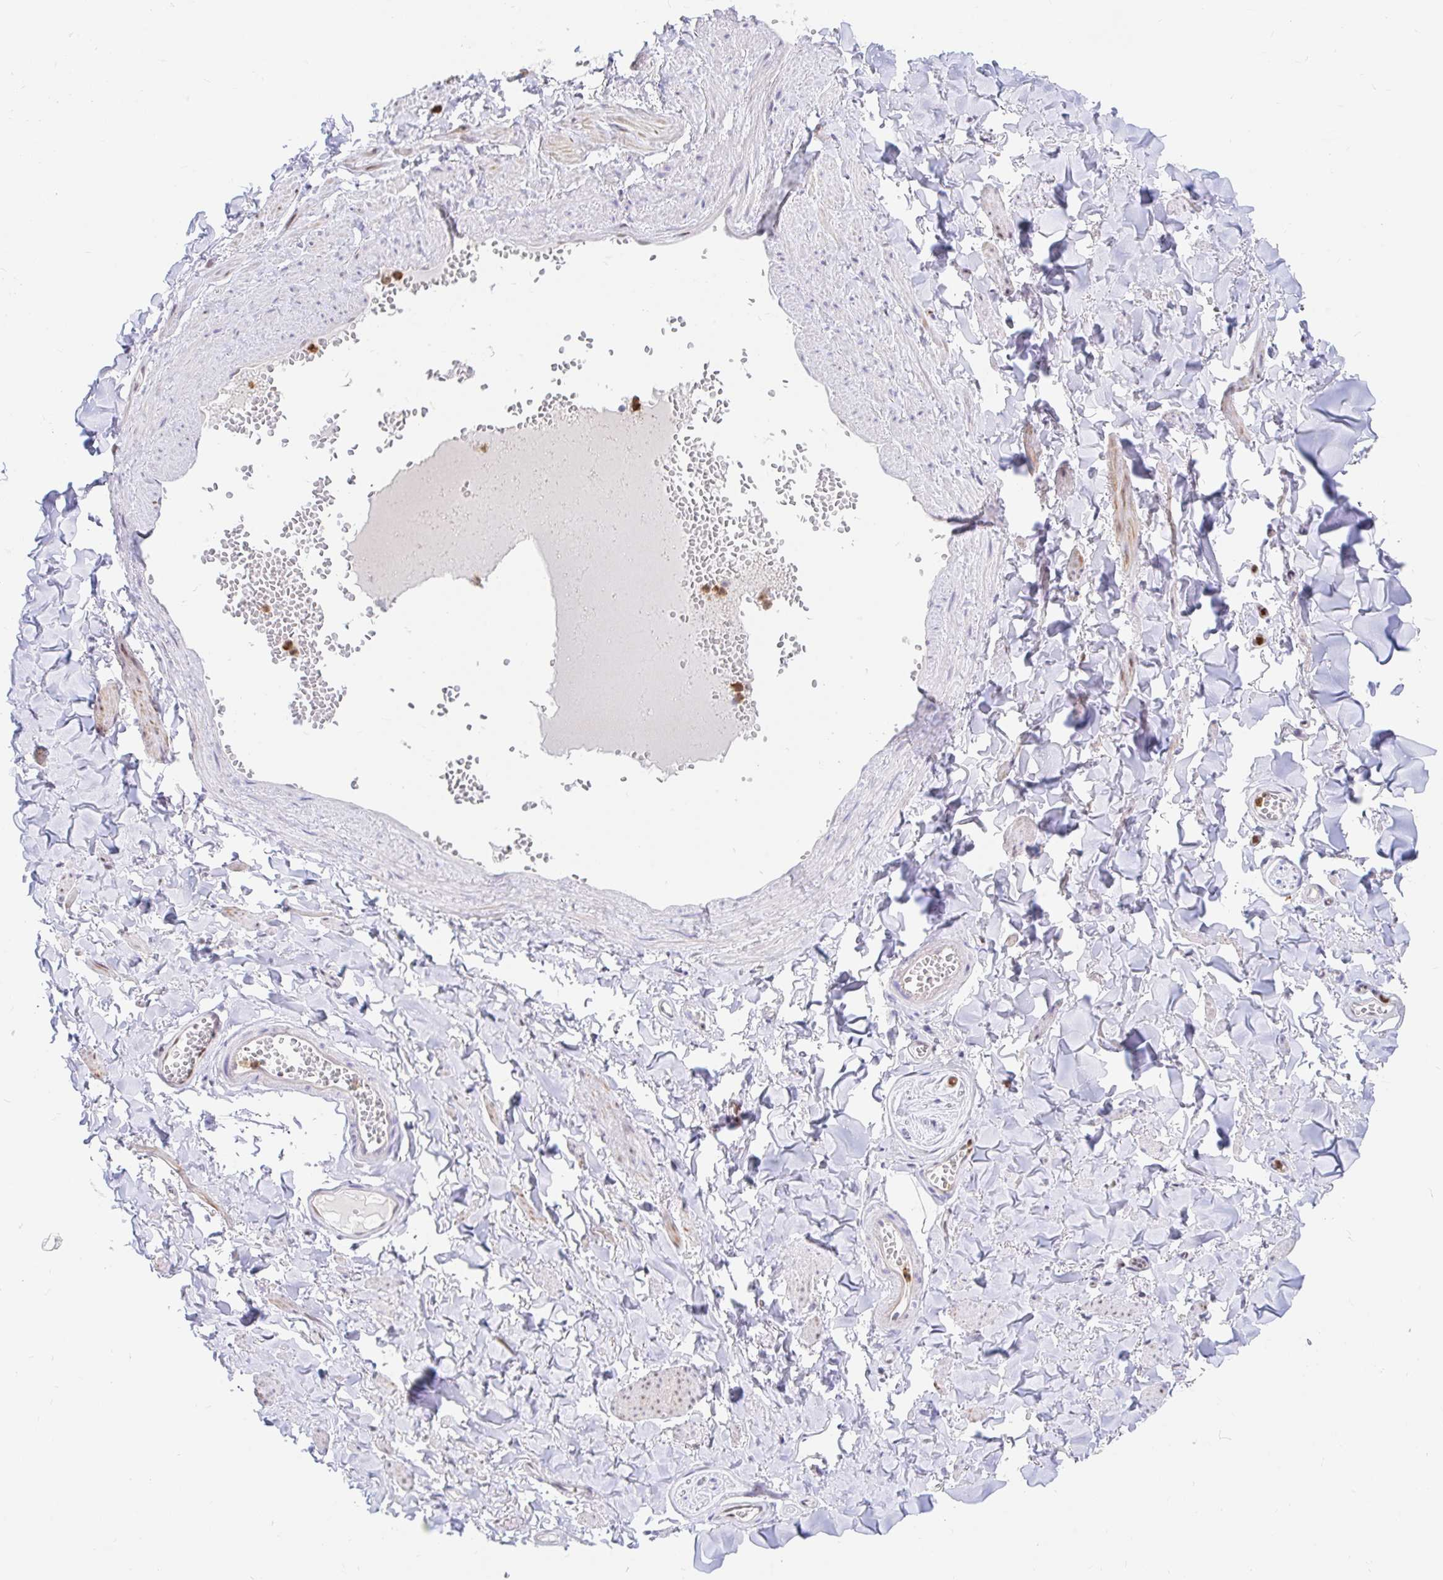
{"staining": {"intensity": "negative", "quantity": "none", "location": "none"}, "tissue": "soft tissue", "cell_type": "Fibroblasts", "image_type": "normal", "snomed": [{"axis": "morphology", "description": "Normal tissue, NOS"}, {"axis": "topography", "description": "Vulva"}, {"axis": "topography", "description": "Peripheral nerve tissue"}], "caption": "Immunohistochemical staining of unremarkable soft tissue demonstrates no significant expression in fibroblasts. (IHC, brightfield microscopy, high magnification).", "gene": "HINFP", "patient": {"sex": "female", "age": 66}}